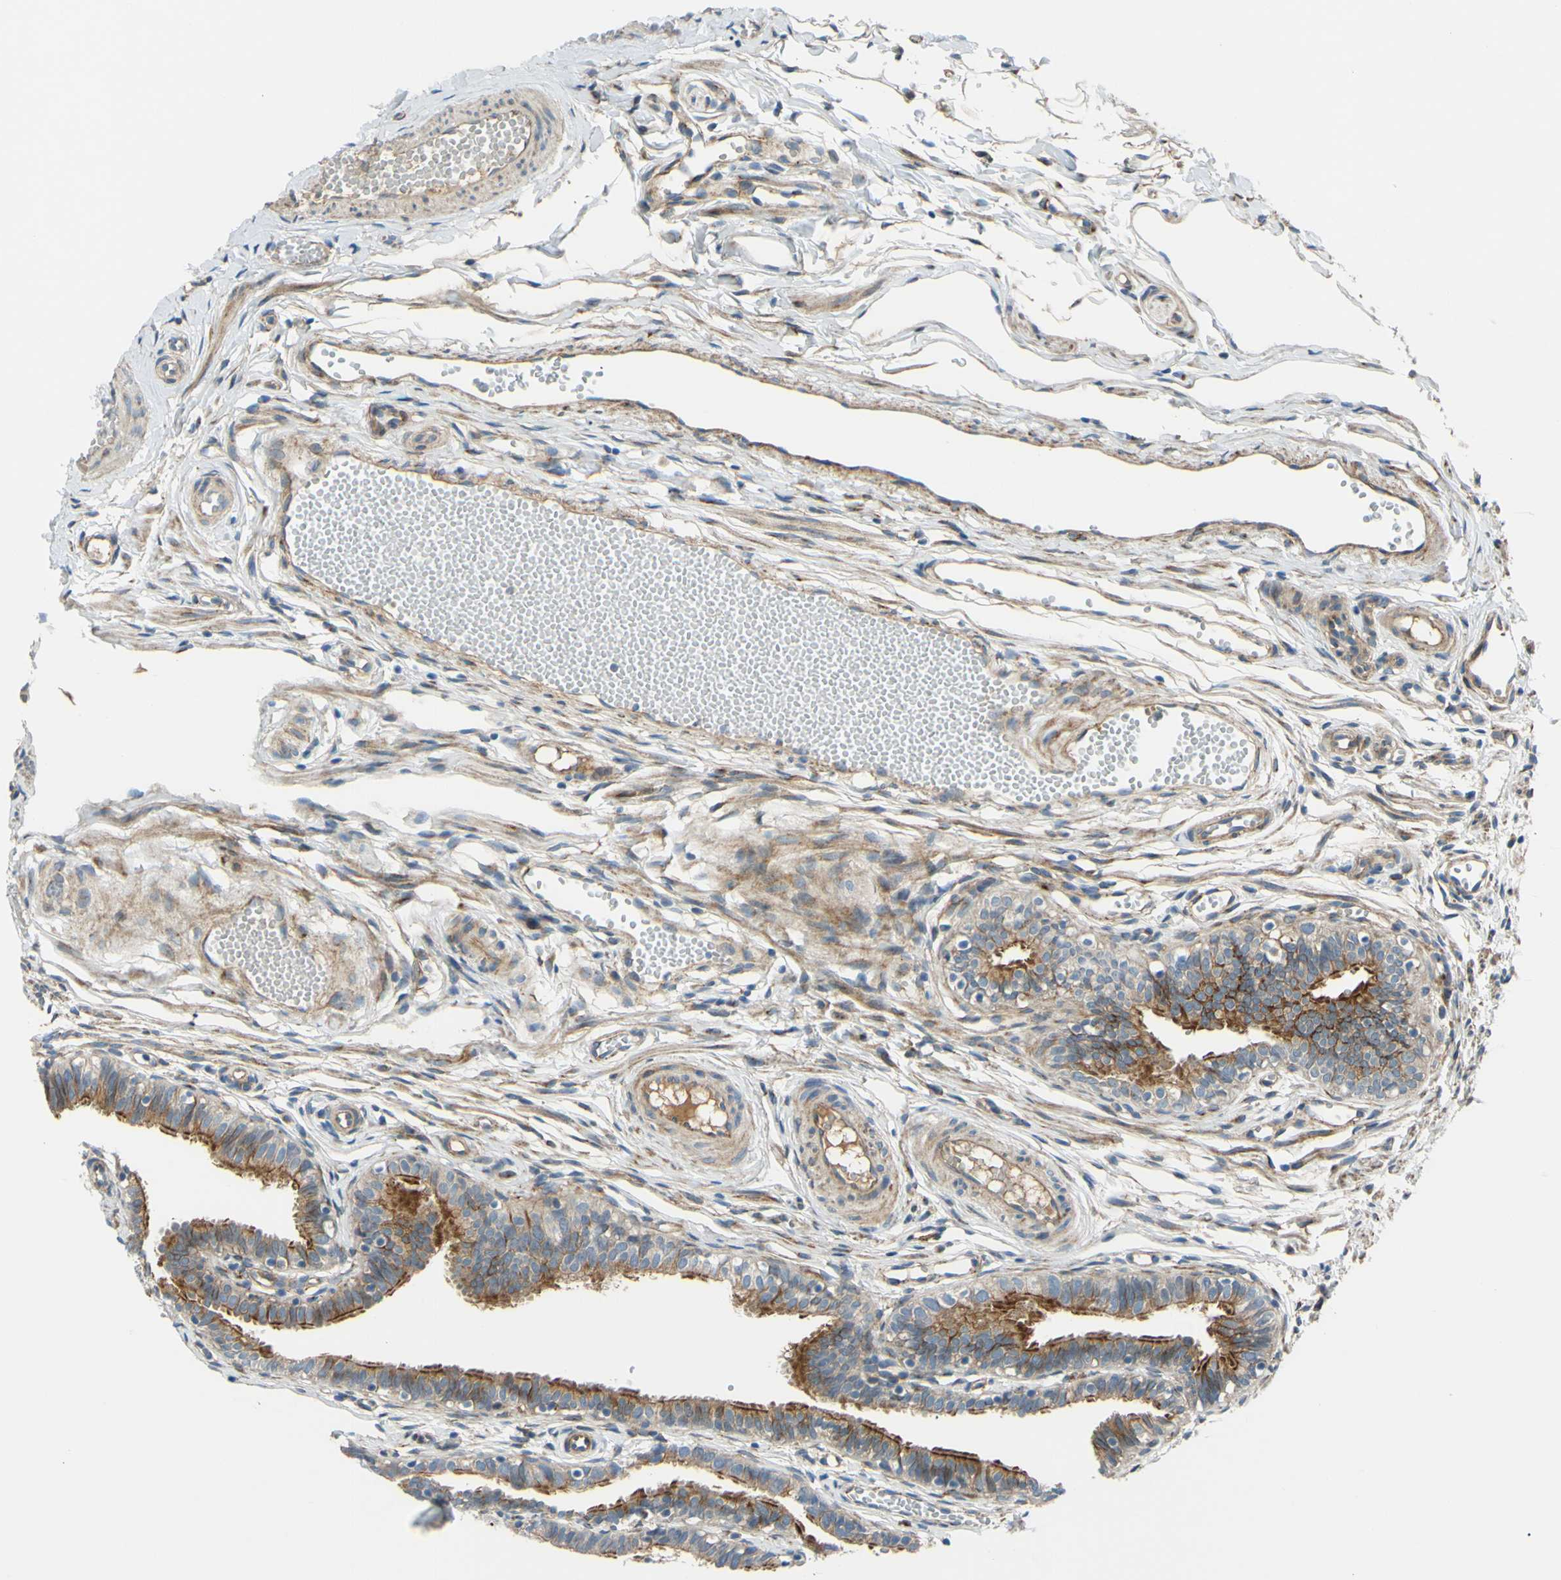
{"staining": {"intensity": "weak", "quantity": "25%-75%", "location": "cytoplasmic/membranous"}, "tissue": "fallopian tube", "cell_type": "Glandular cells", "image_type": "normal", "snomed": [{"axis": "morphology", "description": "Normal tissue, NOS"}, {"axis": "topography", "description": "Fallopian tube"}, {"axis": "topography", "description": "Placenta"}], "caption": "An image showing weak cytoplasmic/membranous staining in about 25%-75% of glandular cells in unremarkable fallopian tube, as visualized by brown immunohistochemical staining.", "gene": "ARHGAP1", "patient": {"sex": "female", "age": 34}}